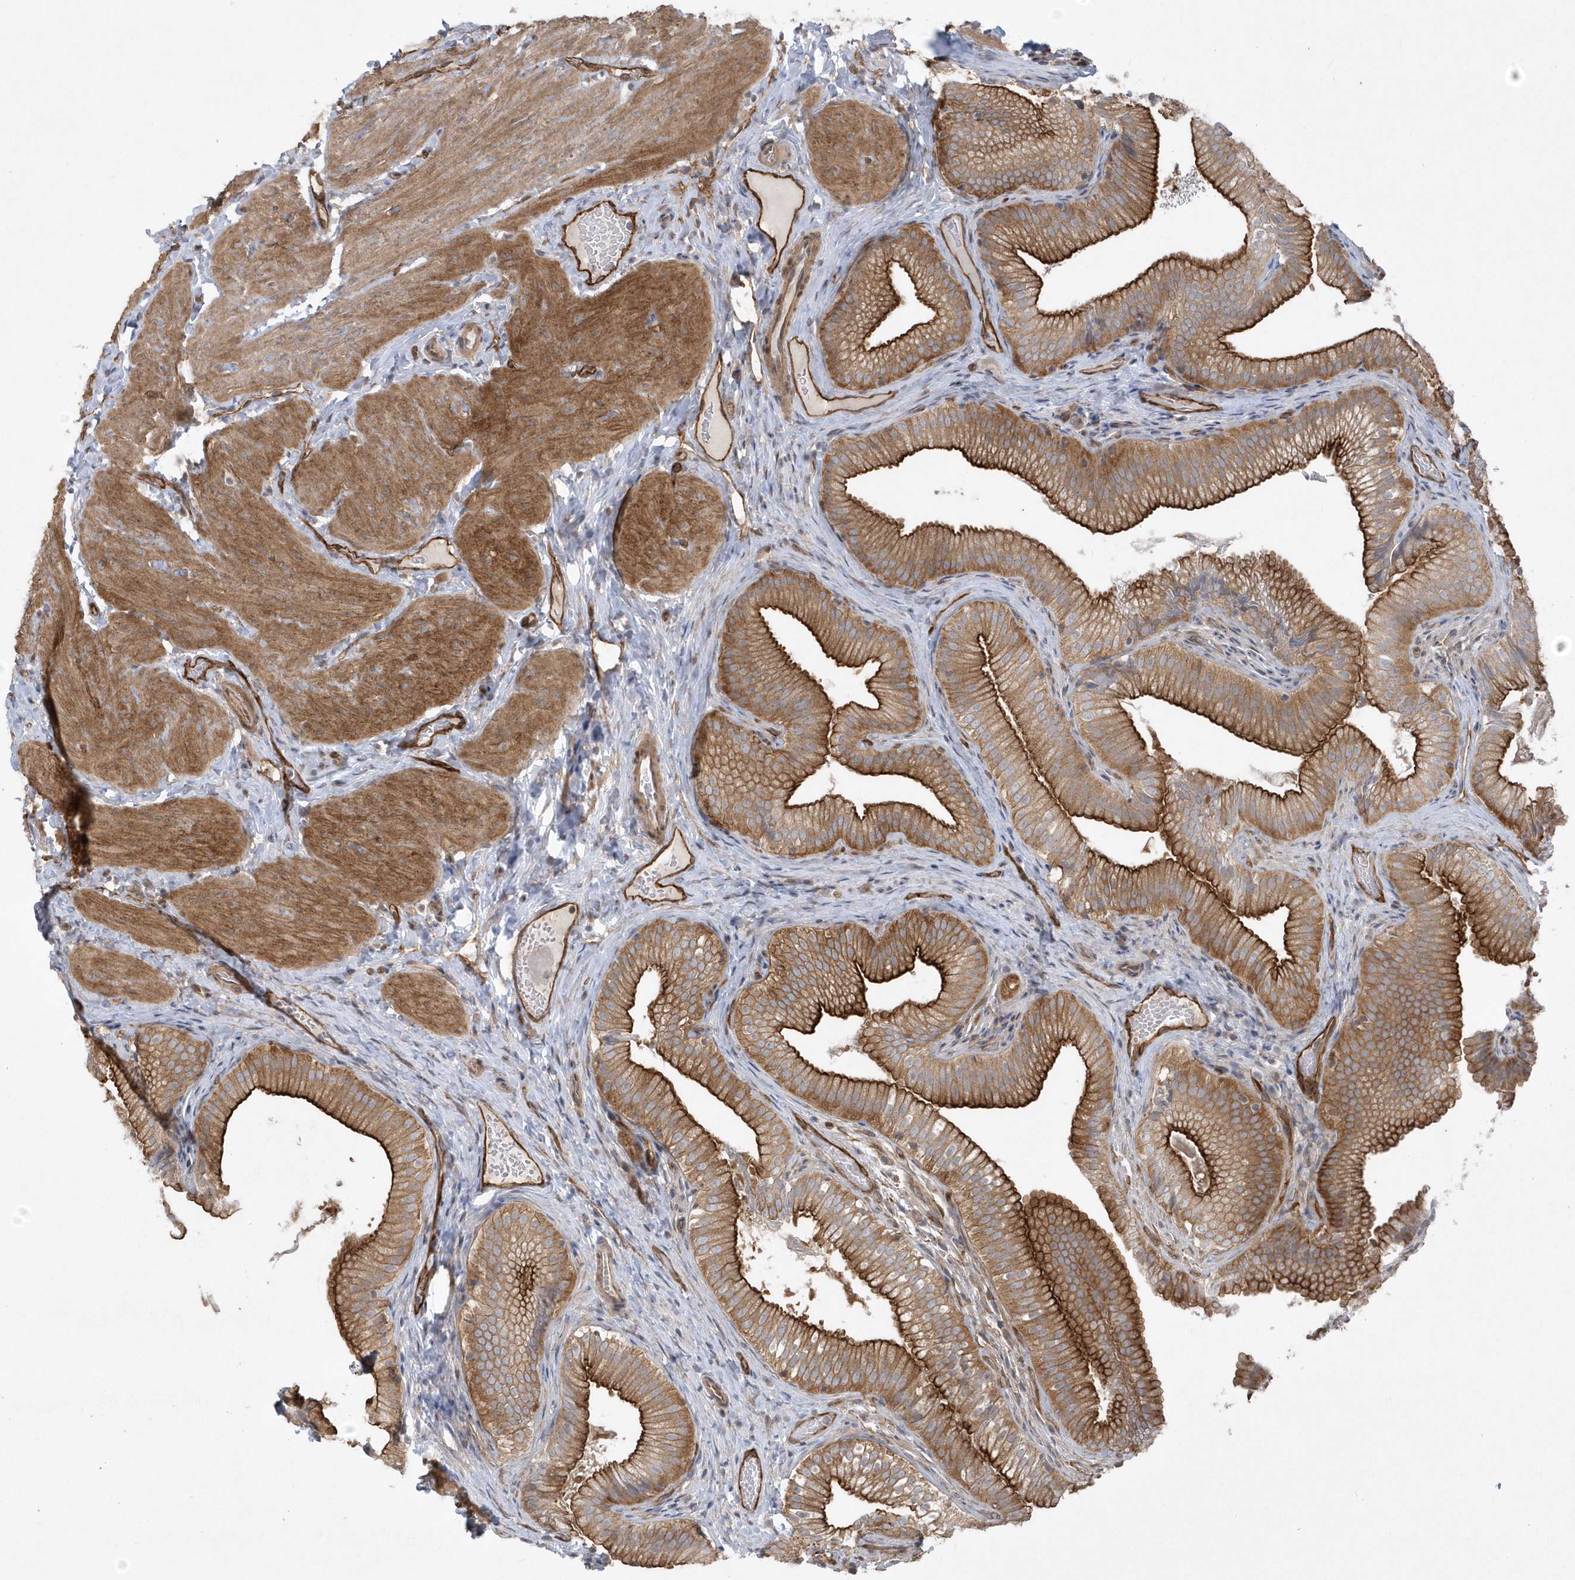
{"staining": {"intensity": "strong", "quantity": ">75%", "location": "cytoplasmic/membranous"}, "tissue": "gallbladder", "cell_type": "Glandular cells", "image_type": "normal", "snomed": [{"axis": "morphology", "description": "Normal tissue, NOS"}, {"axis": "topography", "description": "Gallbladder"}], "caption": "Strong cytoplasmic/membranous protein expression is seen in about >75% of glandular cells in gallbladder. (brown staining indicates protein expression, while blue staining denotes nuclei).", "gene": "RAI14", "patient": {"sex": "female", "age": 30}}